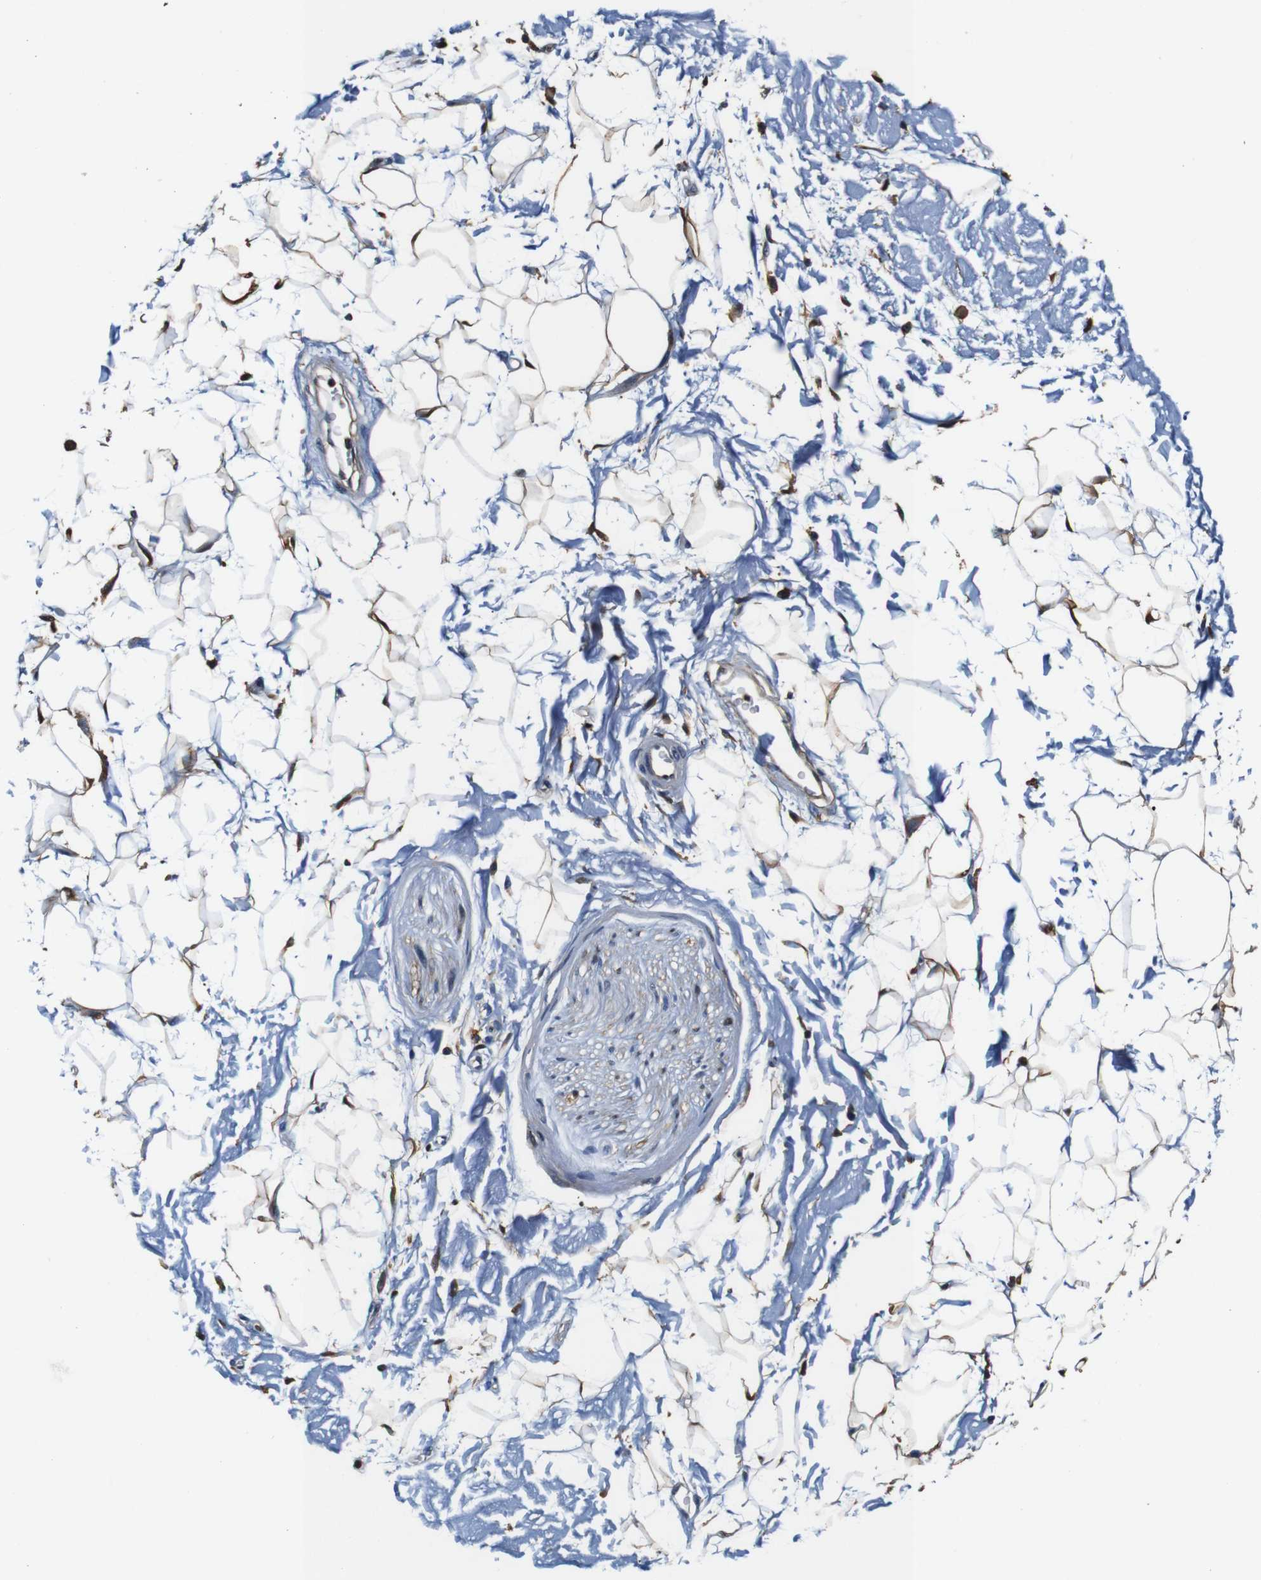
{"staining": {"intensity": "moderate", "quantity": ">75%", "location": "cytoplasmic/membranous,nuclear"}, "tissue": "adipose tissue", "cell_type": "Adipocytes", "image_type": "normal", "snomed": [{"axis": "morphology", "description": "Normal tissue, NOS"}, {"axis": "topography", "description": "Soft tissue"}], "caption": "Immunohistochemistry (DAB (3,3'-diaminobenzidine)) staining of benign adipose tissue reveals moderate cytoplasmic/membranous,nuclear protein expression in approximately >75% of adipocytes.", "gene": "ANXA1", "patient": {"sex": "male", "age": 72}}